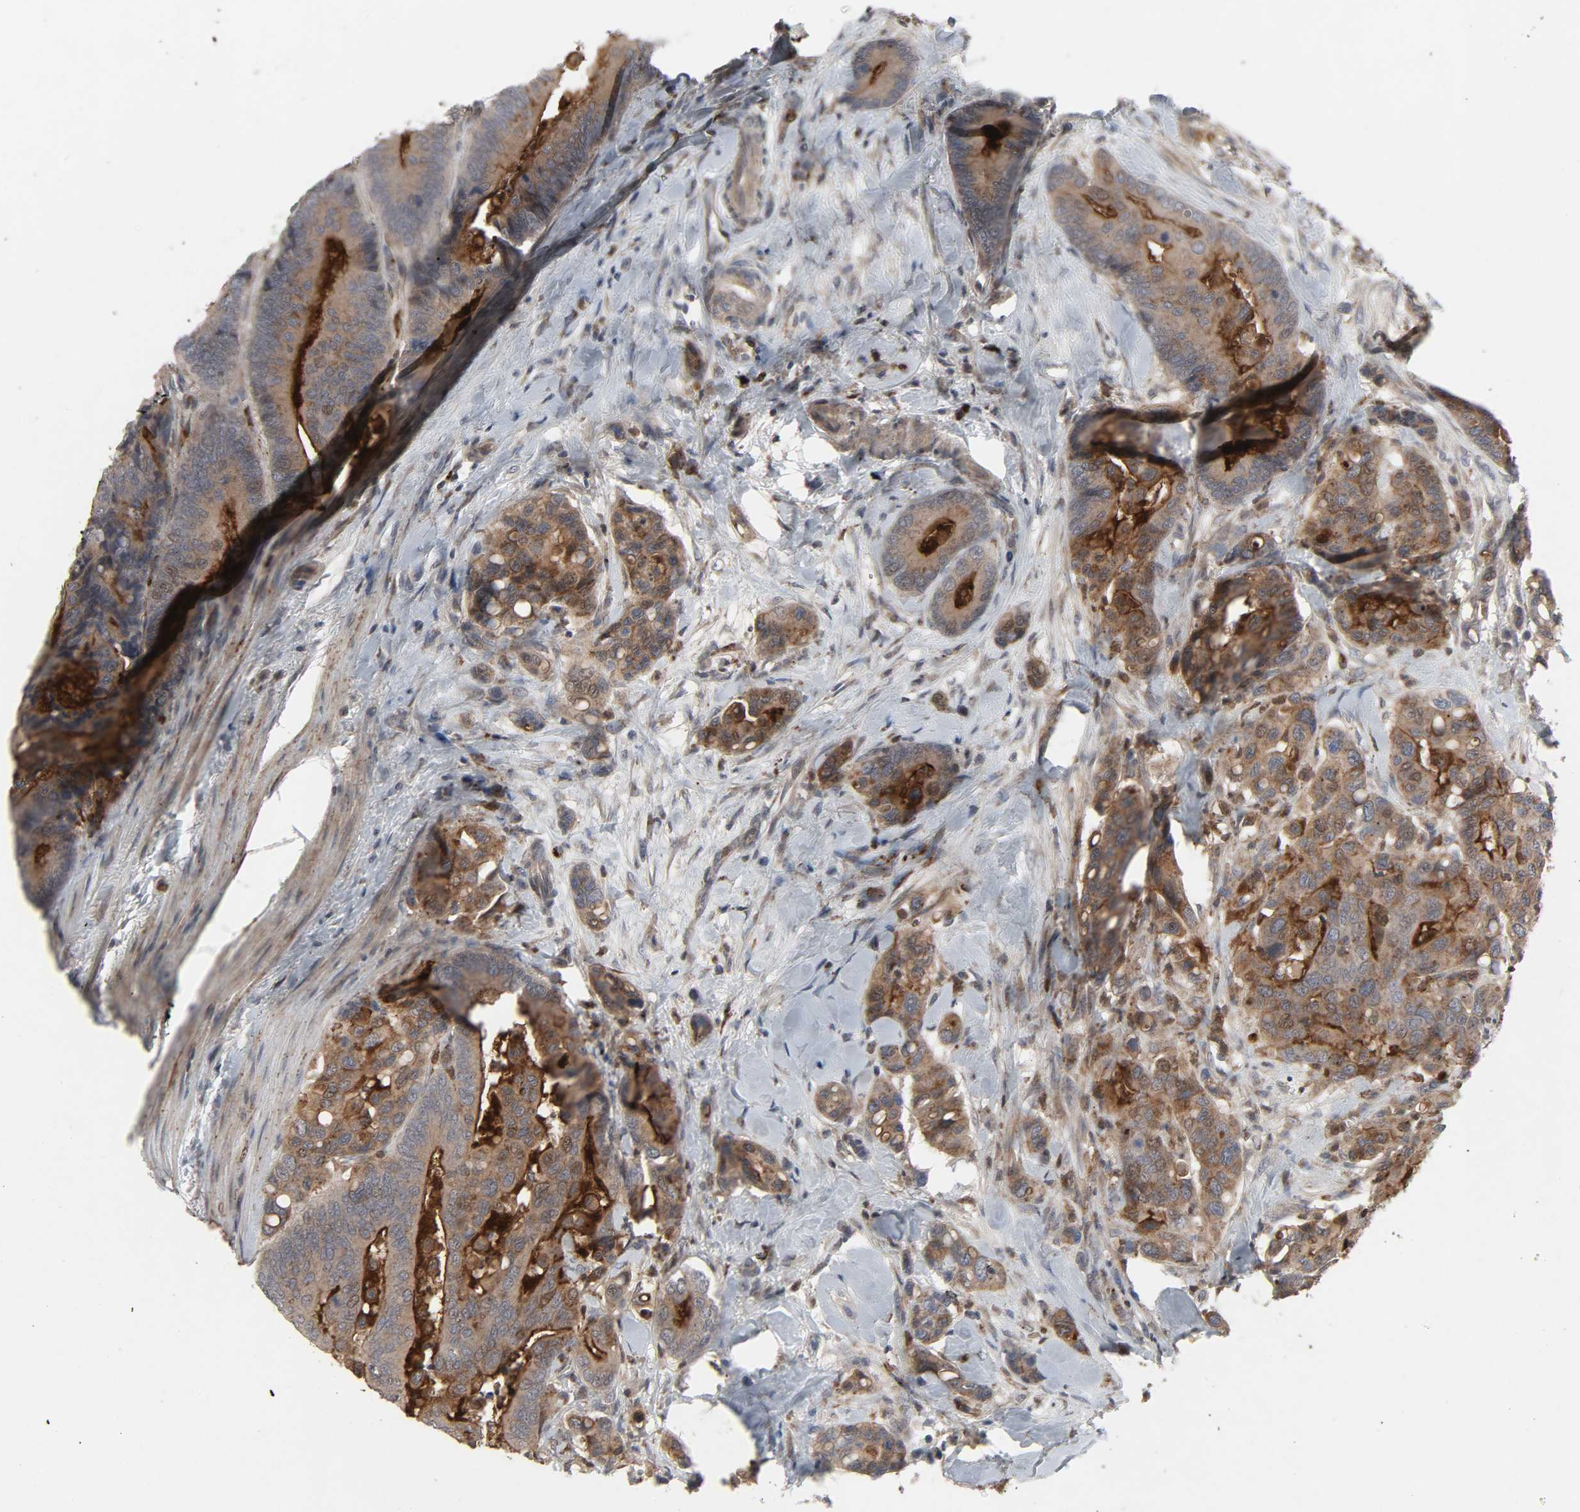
{"staining": {"intensity": "strong", "quantity": ">75%", "location": "cytoplasmic/membranous"}, "tissue": "colorectal cancer", "cell_type": "Tumor cells", "image_type": "cancer", "snomed": [{"axis": "morphology", "description": "Normal tissue, NOS"}, {"axis": "morphology", "description": "Adenocarcinoma, NOS"}, {"axis": "topography", "description": "Colon"}], "caption": "Tumor cells reveal strong cytoplasmic/membranous positivity in approximately >75% of cells in colorectal adenocarcinoma.", "gene": "ADCY4", "patient": {"sex": "male", "age": 82}}